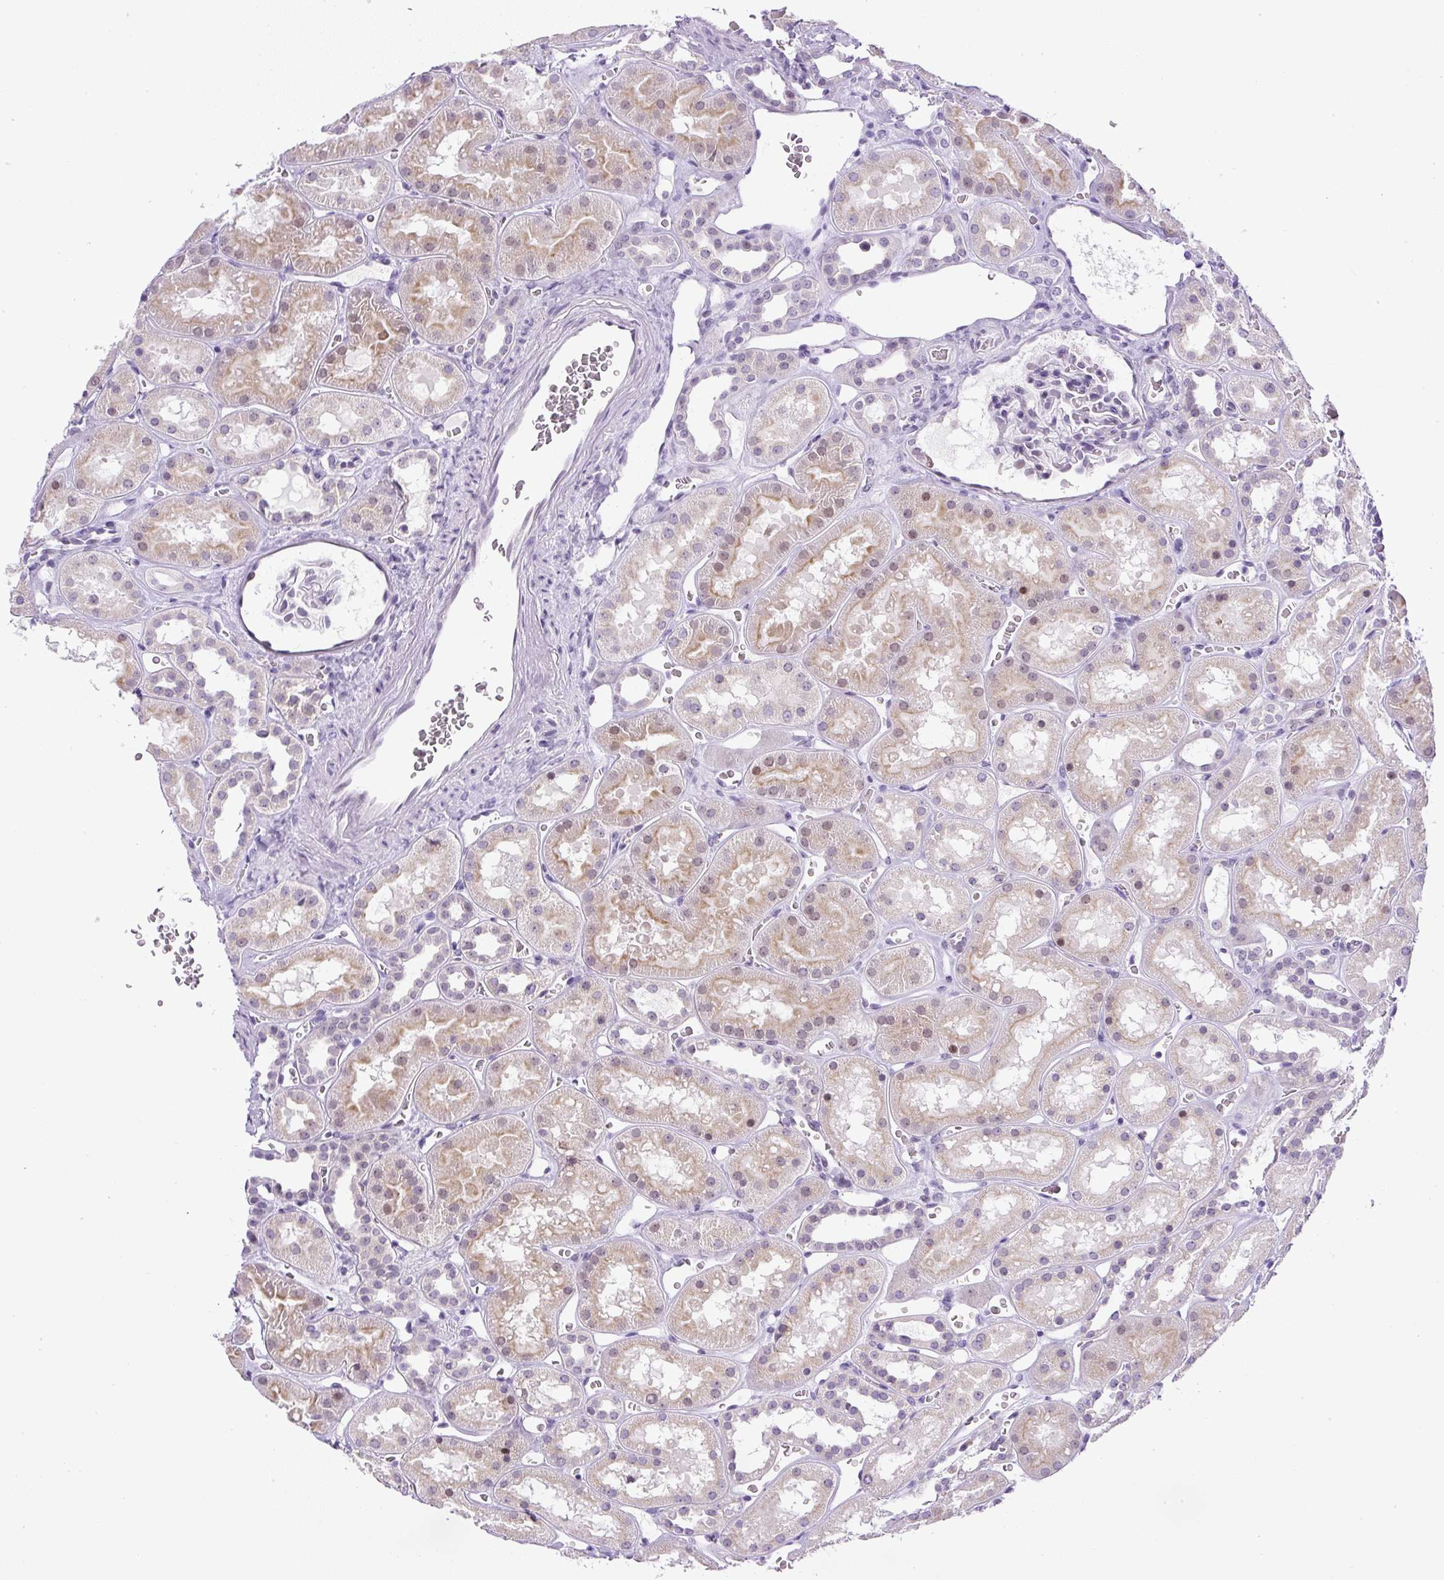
{"staining": {"intensity": "negative", "quantity": "none", "location": "none"}, "tissue": "kidney", "cell_type": "Cells in glomeruli", "image_type": "normal", "snomed": [{"axis": "morphology", "description": "Normal tissue, NOS"}, {"axis": "topography", "description": "Kidney"}], "caption": "This is a histopathology image of immunohistochemistry staining of normal kidney, which shows no expression in cells in glomeruli.", "gene": "RHBDD2", "patient": {"sex": "female", "age": 41}}